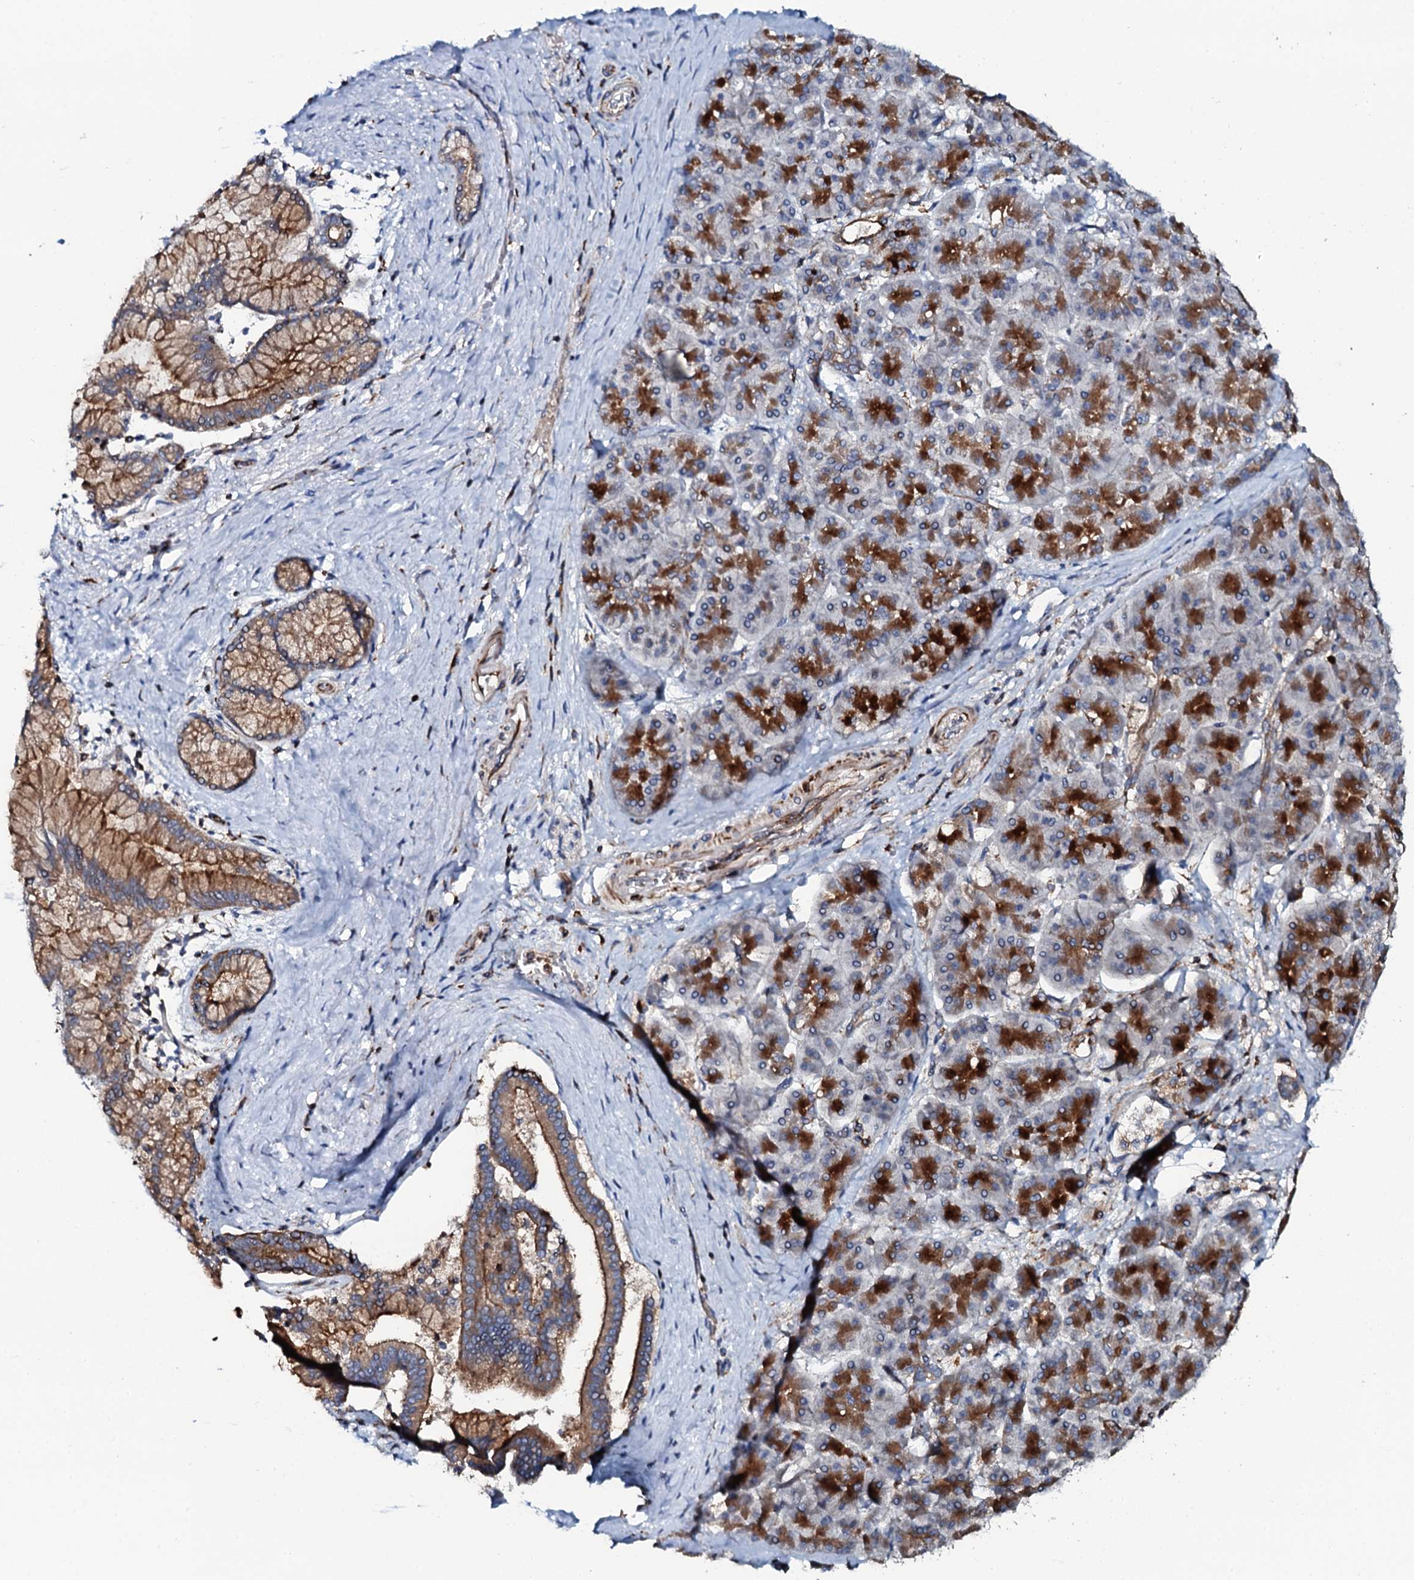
{"staining": {"intensity": "moderate", "quantity": ">75%", "location": "cytoplasmic/membranous"}, "tissue": "pancreatic cancer", "cell_type": "Tumor cells", "image_type": "cancer", "snomed": [{"axis": "morphology", "description": "Normal tissue, NOS"}, {"axis": "morphology", "description": "Adenocarcinoma, NOS"}, {"axis": "topography", "description": "Pancreas"}], "caption": "Immunohistochemical staining of human adenocarcinoma (pancreatic) demonstrates medium levels of moderate cytoplasmic/membranous positivity in approximately >75% of tumor cells.", "gene": "VAMP8", "patient": {"sex": "female", "age": 68}}